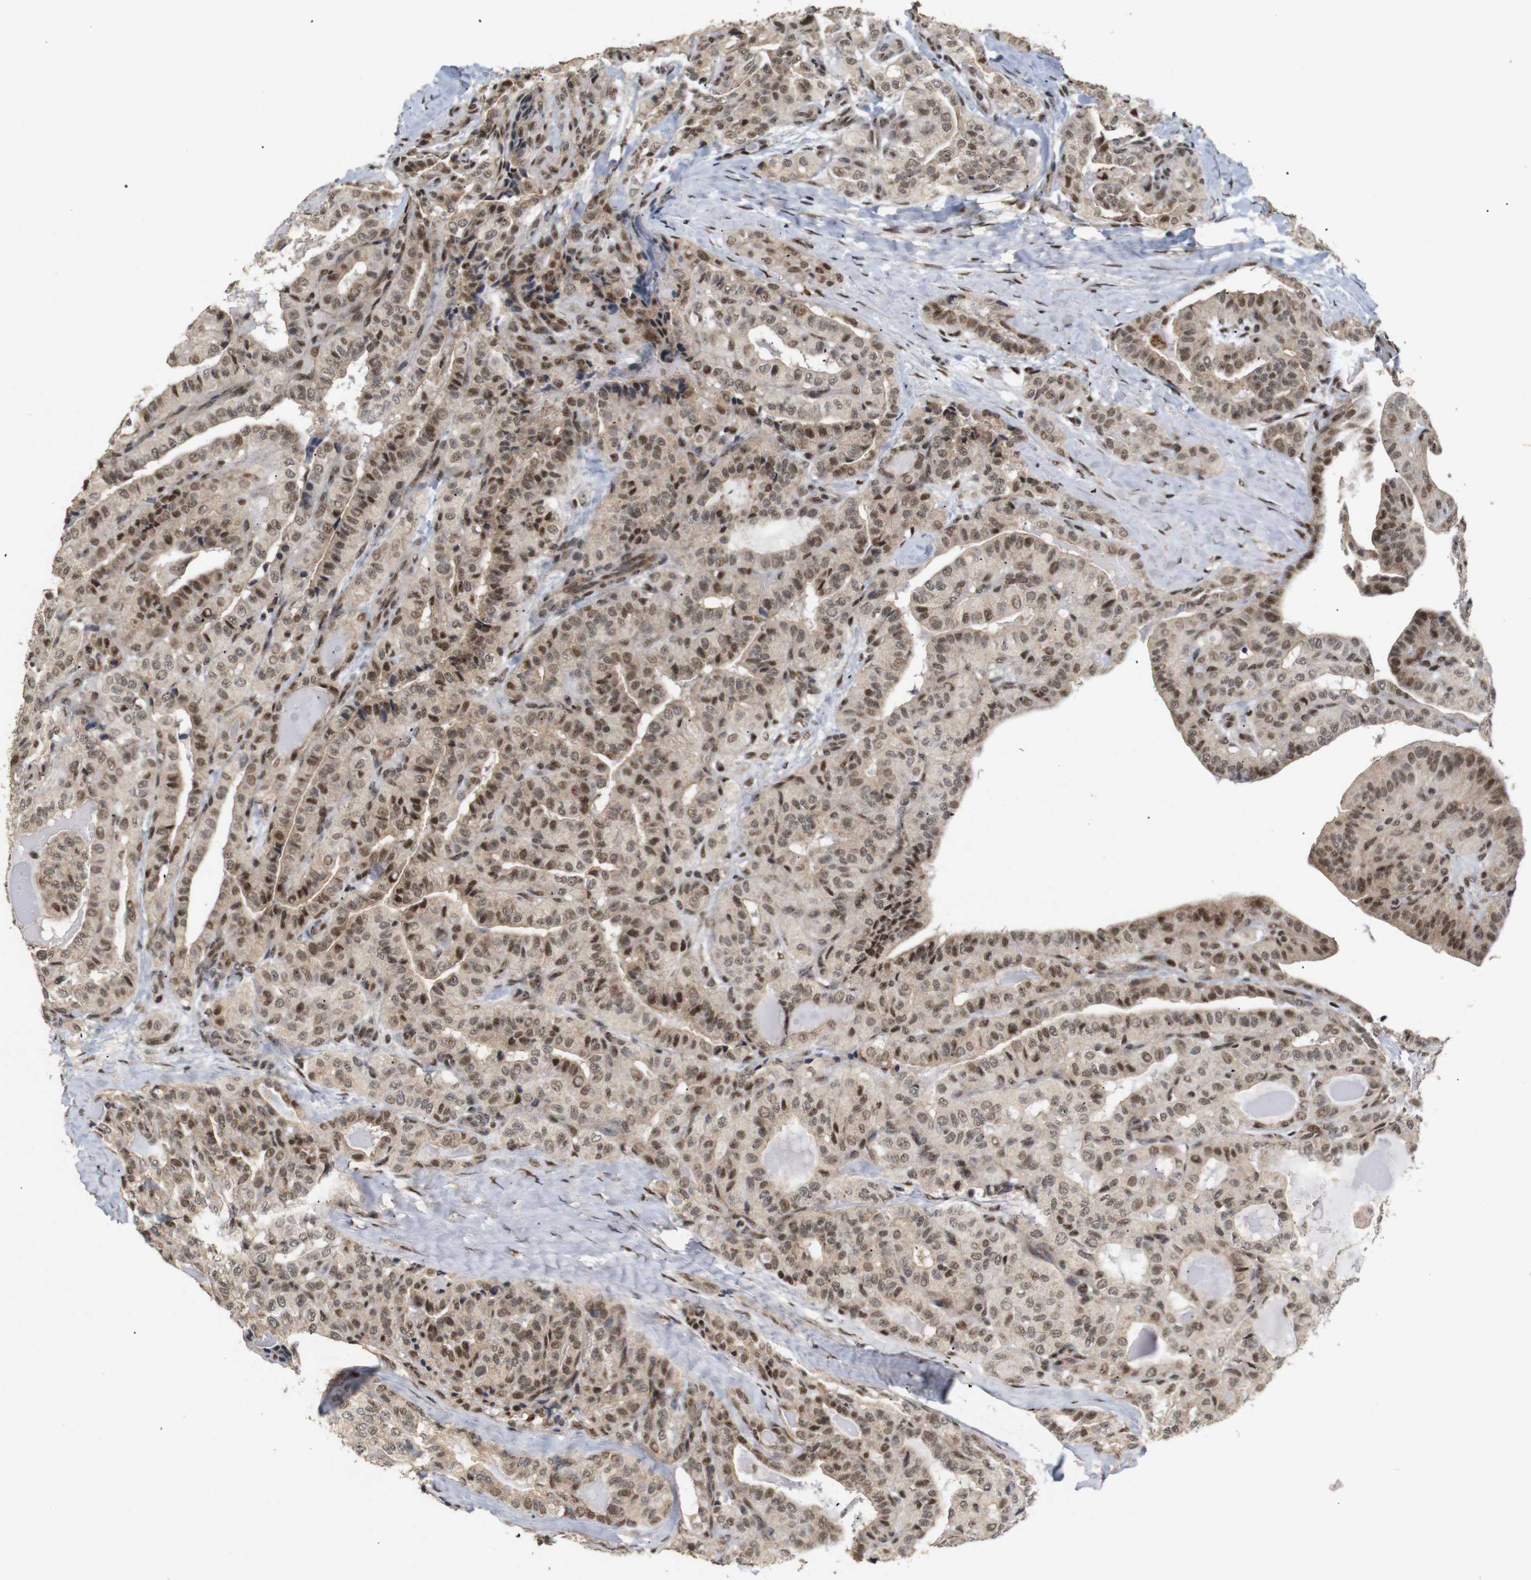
{"staining": {"intensity": "moderate", "quantity": ">75%", "location": "cytoplasmic/membranous,nuclear"}, "tissue": "thyroid cancer", "cell_type": "Tumor cells", "image_type": "cancer", "snomed": [{"axis": "morphology", "description": "Papillary adenocarcinoma, NOS"}, {"axis": "topography", "description": "Thyroid gland"}], "caption": "A medium amount of moderate cytoplasmic/membranous and nuclear staining is appreciated in about >75% of tumor cells in thyroid cancer tissue.", "gene": "PYM1", "patient": {"sex": "male", "age": 77}}